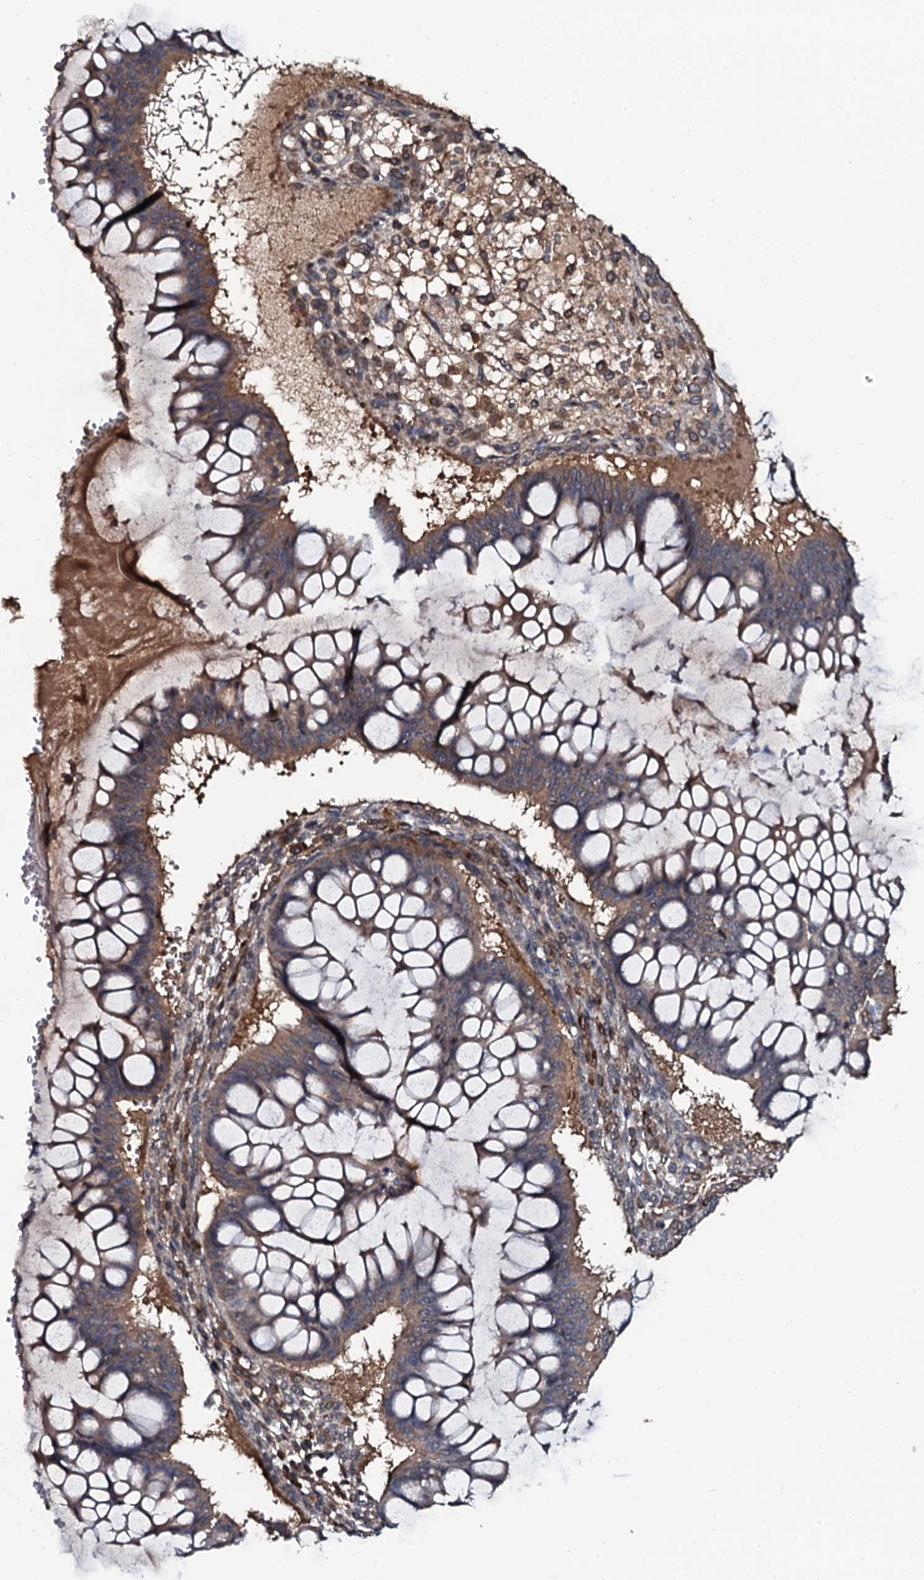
{"staining": {"intensity": "weak", "quantity": "25%-75%", "location": "cytoplasmic/membranous"}, "tissue": "ovarian cancer", "cell_type": "Tumor cells", "image_type": "cancer", "snomed": [{"axis": "morphology", "description": "Cystadenocarcinoma, mucinous, NOS"}, {"axis": "topography", "description": "Ovary"}], "caption": "Immunohistochemistry (DAB) staining of ovarian mucinous cystadenocarcinoma displays weak cytoplasmic/membranous protein staining in about 25%-75% of tumor cells.", "gene": "N4BP1", "patient": {"sex": "female", "age": 73}}